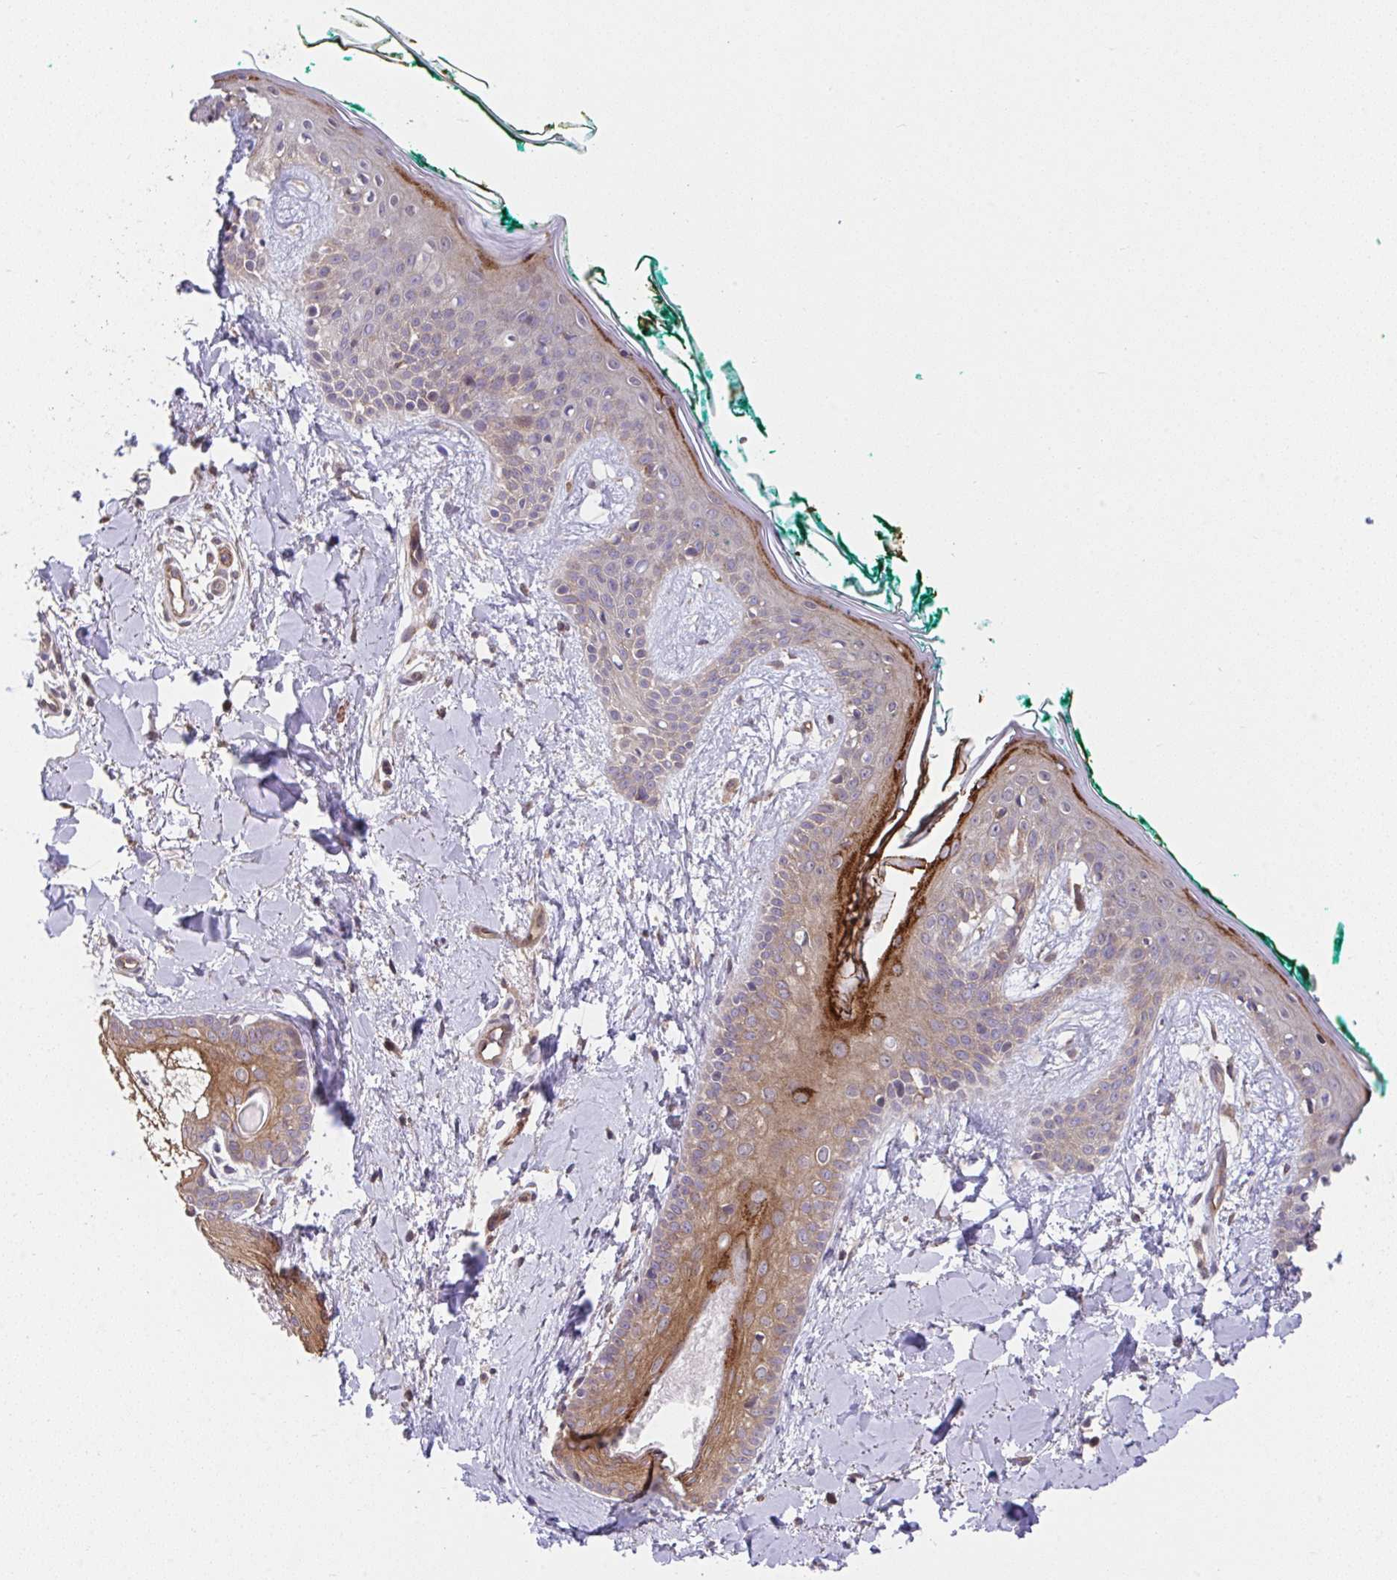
{"staining": {"intensity": "moderate", "quantity": "25%-75%", "location": "cytoplasmic/membranous"}, "tissue": "skin", "cell_type": "Fibroblasts", "image_type": "normal", "snomed": [{"axis": "morphology", "description": "Normal tissue, NOS"}, {"axis": "topography", "description": "Skin"}], "caption": "Approximately 25%-75% of fibroblasts in normal human skin display moderate cytoplasmic/membranous protein positivity as visualized by brown immunohistochemical staining.", "gene": "ZNF696", "patient": {"sex": "female", "age": 34}}